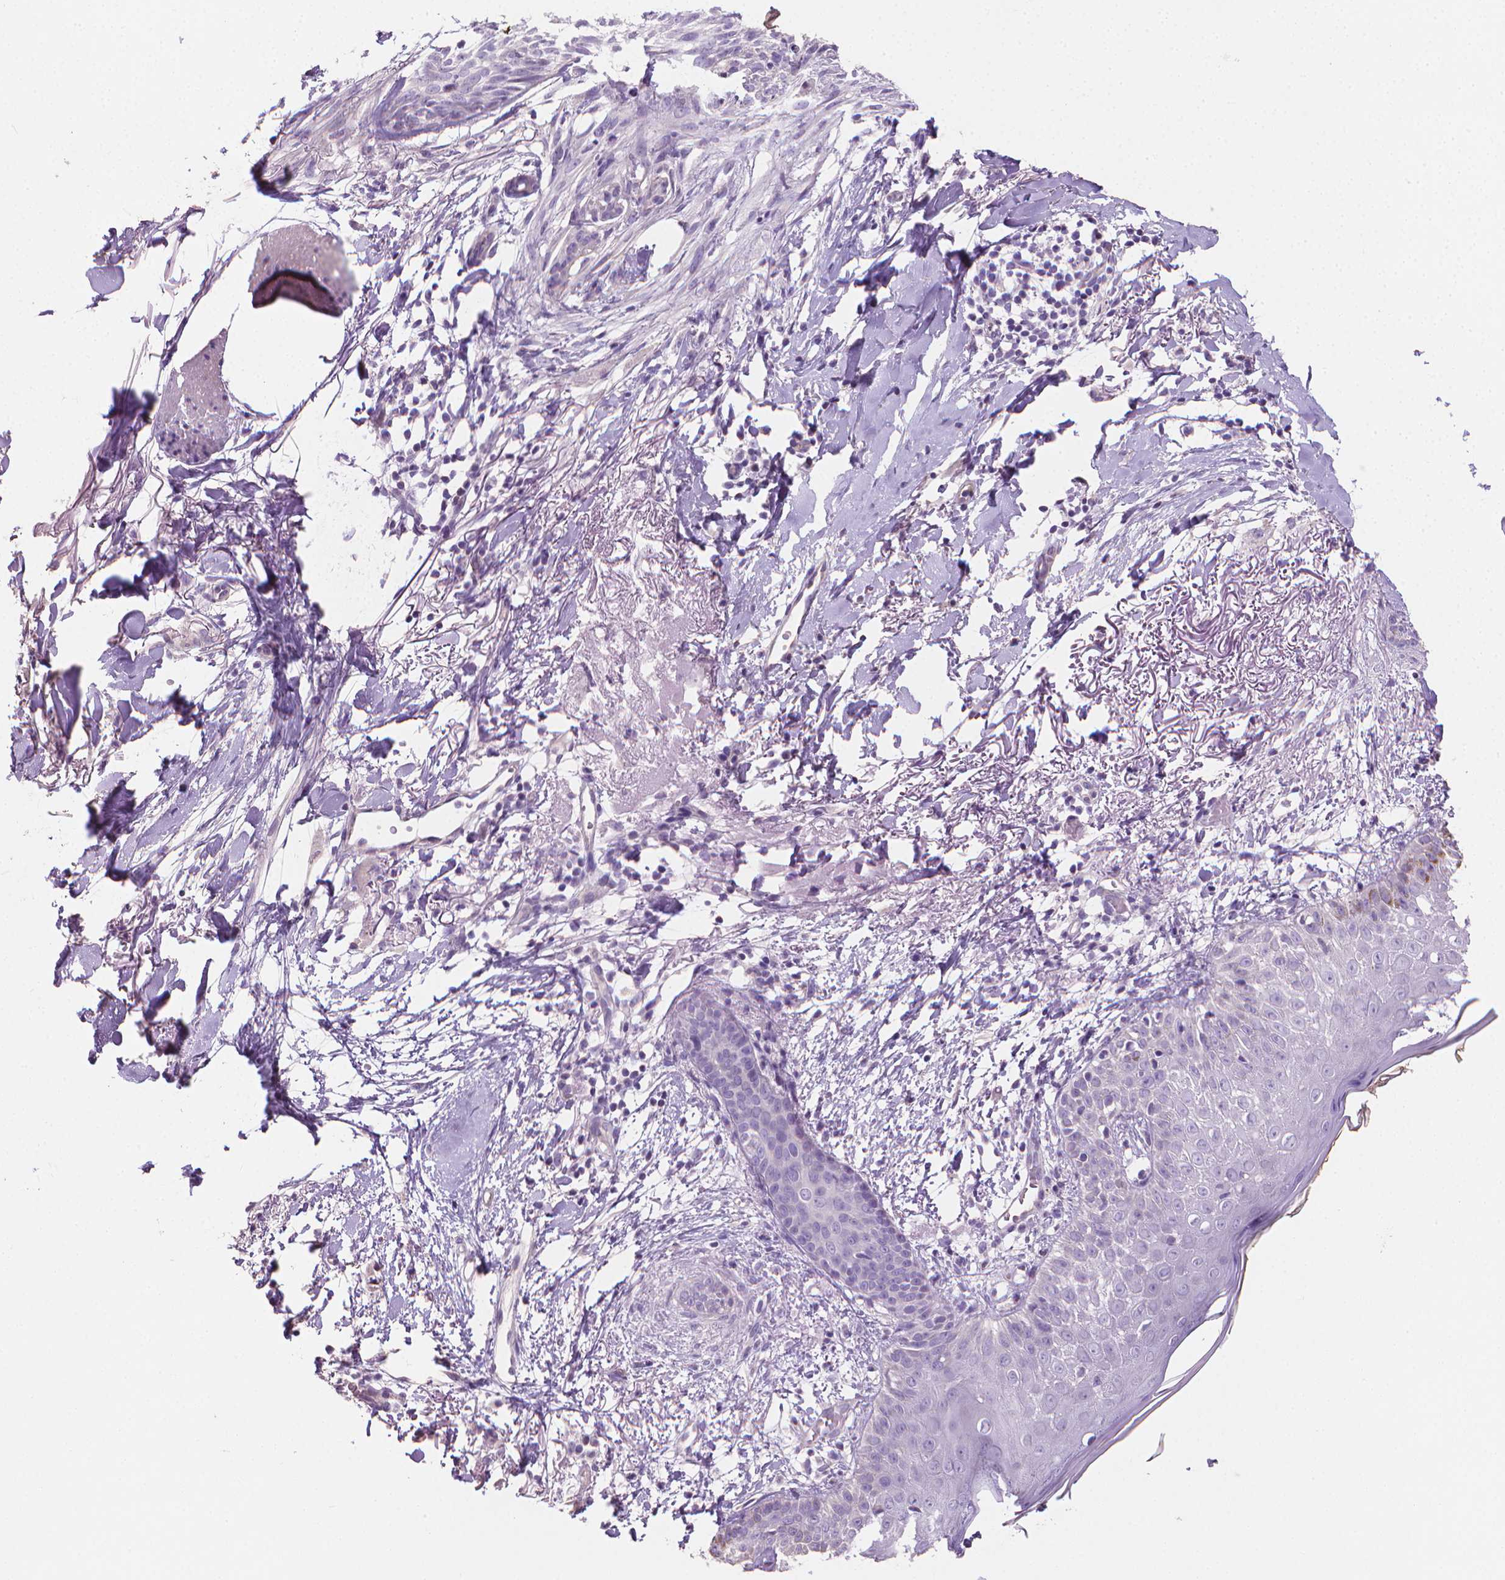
{"staining": {"intensity": "negative", "quantity": "none", "location": "none"}, "tissue": "skin cancer", "cell_type": "Tumor cells", "image_type": "cancer", "snomed": [{"axis": "morphology", "description": "Normal tissue, NOS"}, {"axis": "morphology", "description": "Basal cell carcinoma"}, {"axis": "topography", "description": "Skin"}], "caption": "DAB immunohistochemical staining of human skin basal cell carcinoma shows no significant expression in tumor cells.", "gene": "CLXN", "patient": {"sex": "male", "age": 84}}